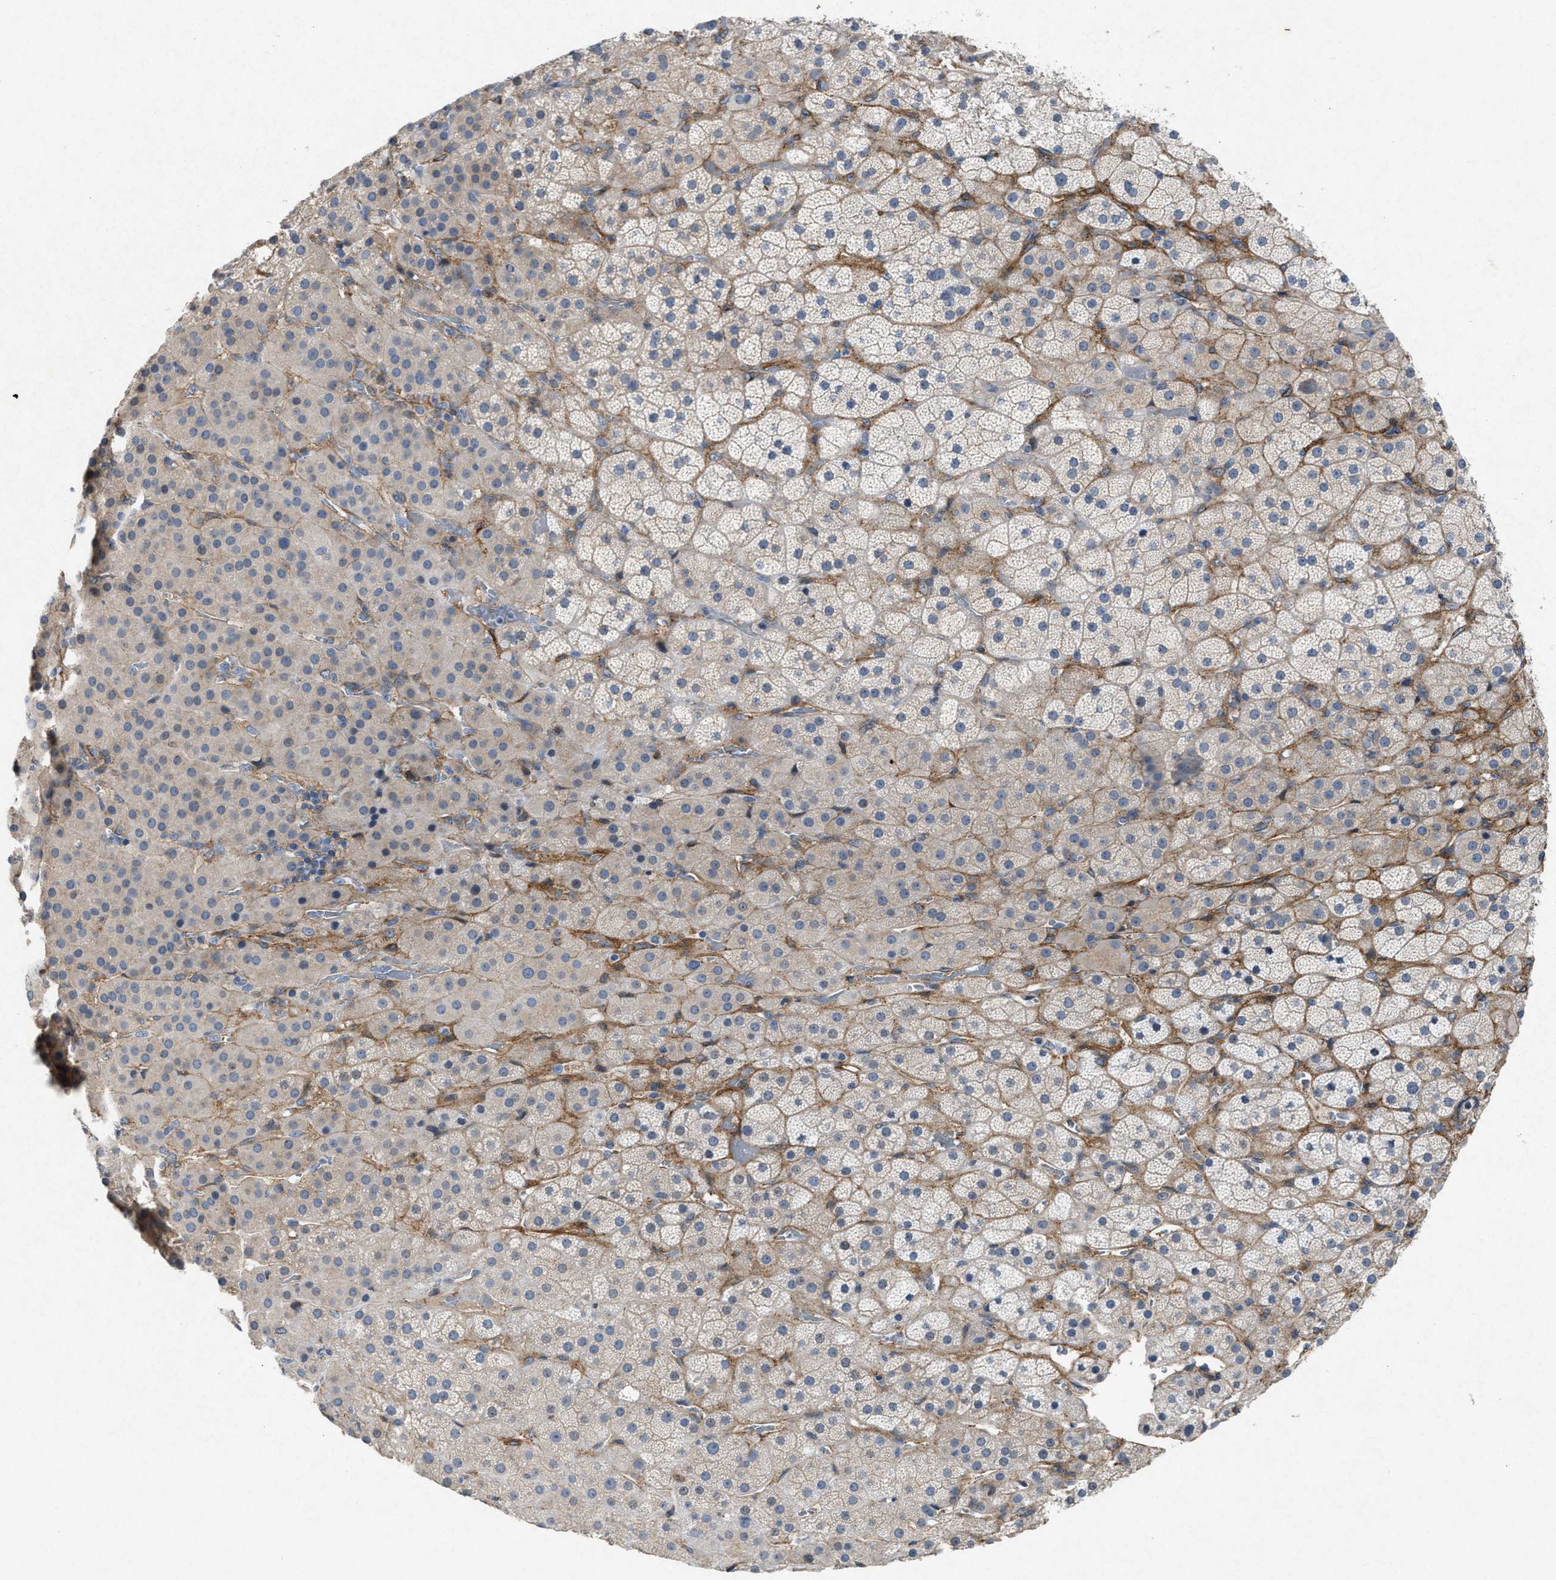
{"staining": {"intensity": "negative", "quantity": "none", "location": "none"}, "tissue": "adrenal gland", "cell_type": "Glandular cells", "image_type": "normal", "snomed": [{"axis": "morphology", "description": "Normal tissue, NOS"}, {"axis": "topography", "description": "Adrenal gland"}], "caption": "Glandular cells show no significant positivity in benign adrenal gland.", "gene": "PDGFRA", "patient": {"sex": "male", "age": 57}}